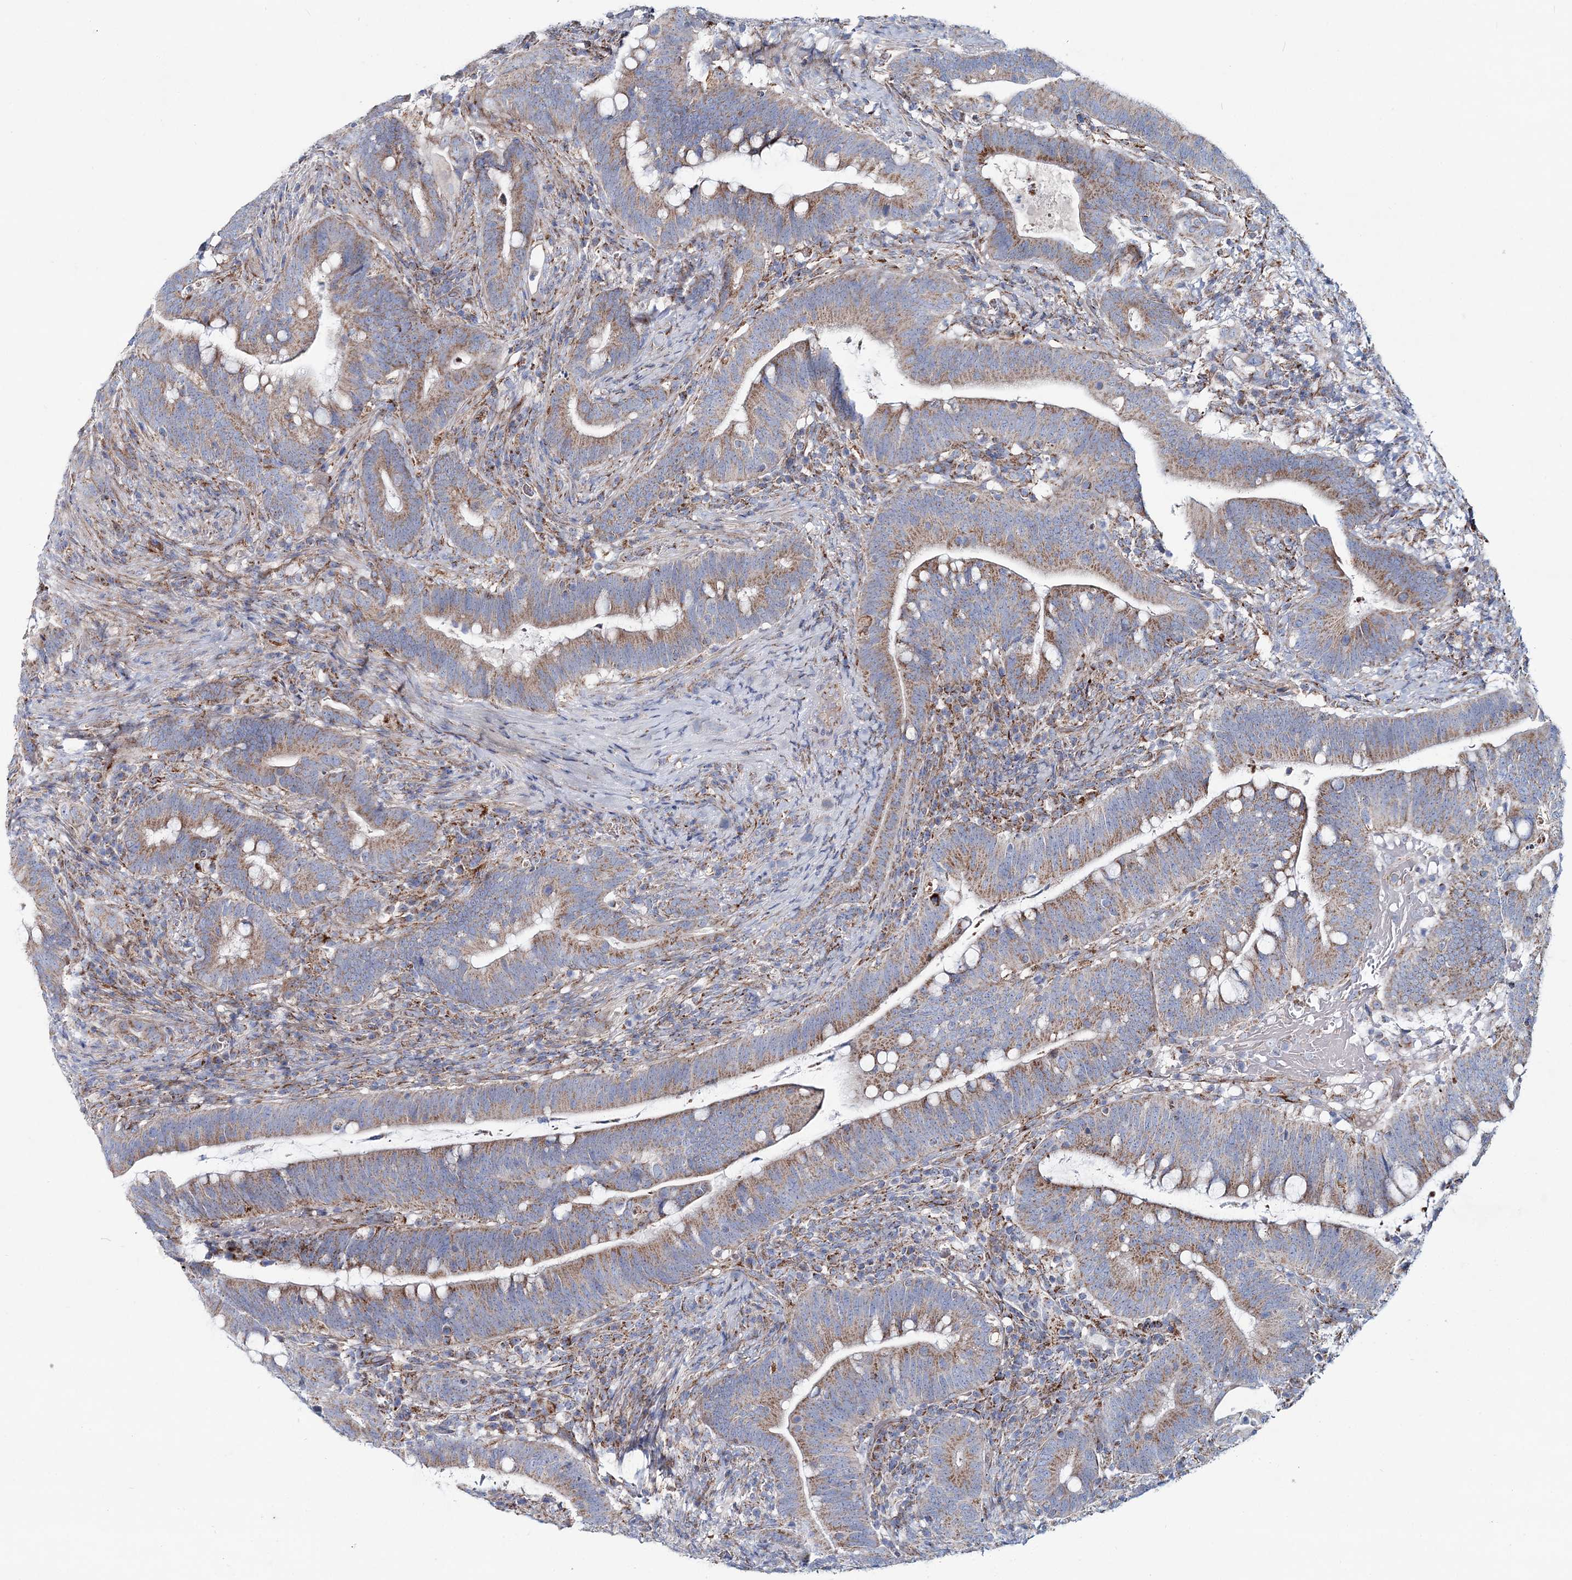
{"staining": {"intensity": "moderate", "quantity": ">75%", "location": "cytoplasmic/membranous"}, "tissue": "colorectal cancer", "cell_type": "Tumor cells", "image_type": "cancer", "snomed": [{"axis": "morphology", "description": "Adenocarcinoma, NOS"}, {"axis": "topography", "description": "Colon"}], "caption": "Immunohistochemical staining of colorectal cancer reveals medium levels of moderate cytoplasmic/membranous protein positivity in approximately >75% of tumor cells.", "gene": "ARHGAP6", "patient": {"sex": "female", "age": 66}}